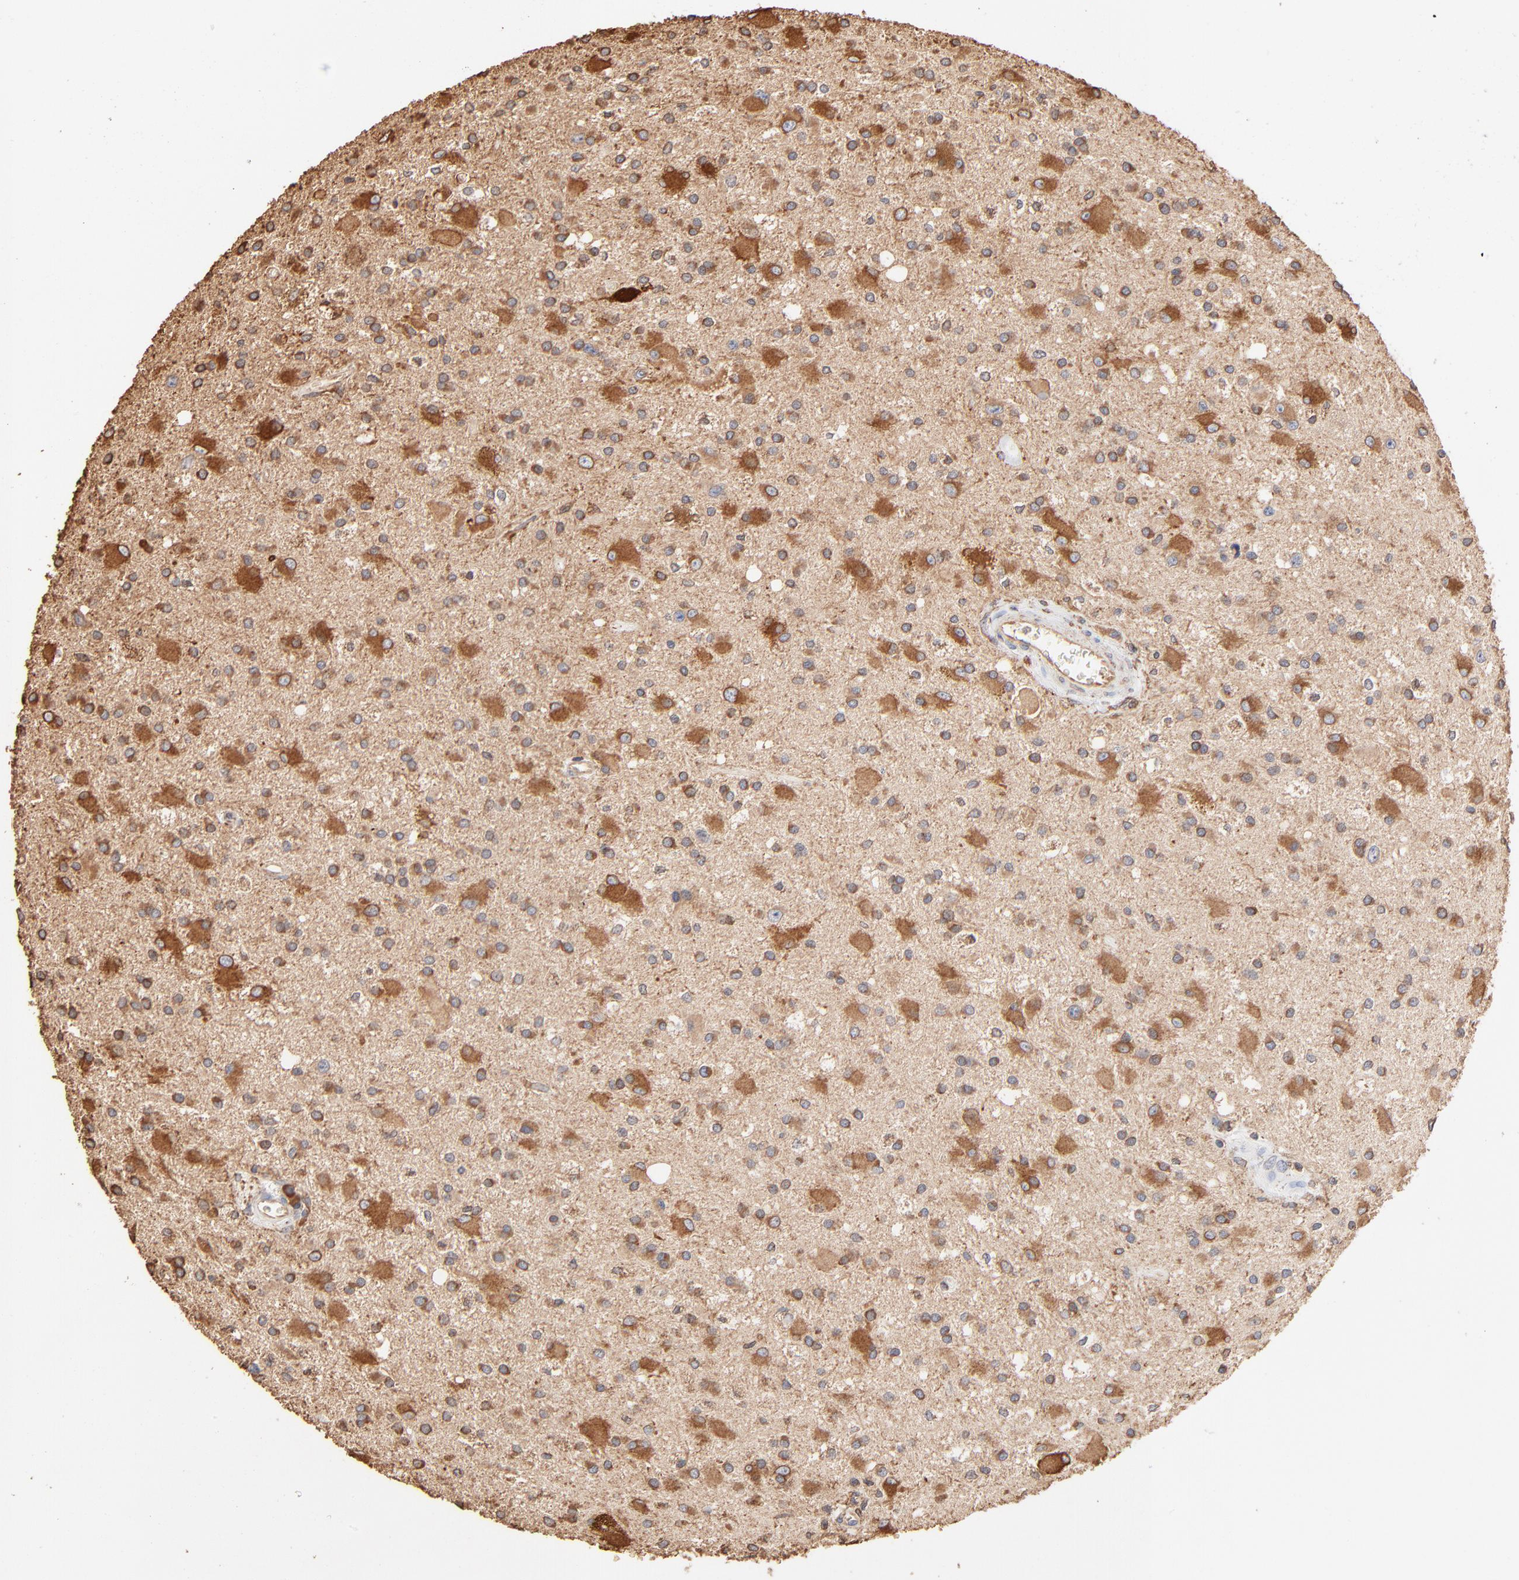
{"staining": {"intensity": "moderate", "quantity": "25%-75%", "location": "cytoplasmic/membranous"}, "tissue": "glioma", "cell_type": "Tumor cells", "image_type": "cancer", "snomed": [{"axis": "morphology", "description": "Glioma, malignant, Low grade"}, {"axis": "topography", "description": "Brain"}], "caption": "Immunohistochemical staining of malignant glioma (low-grade) displays medium levels of moderate cytoplasmic/membranous expression in about 25%-75% of tumor cells. The protein of interest is shown in brown color, while the nuclei are stained blue.", "gene": "PDIA3", "patient": {"sex": "male", "age": 58}}